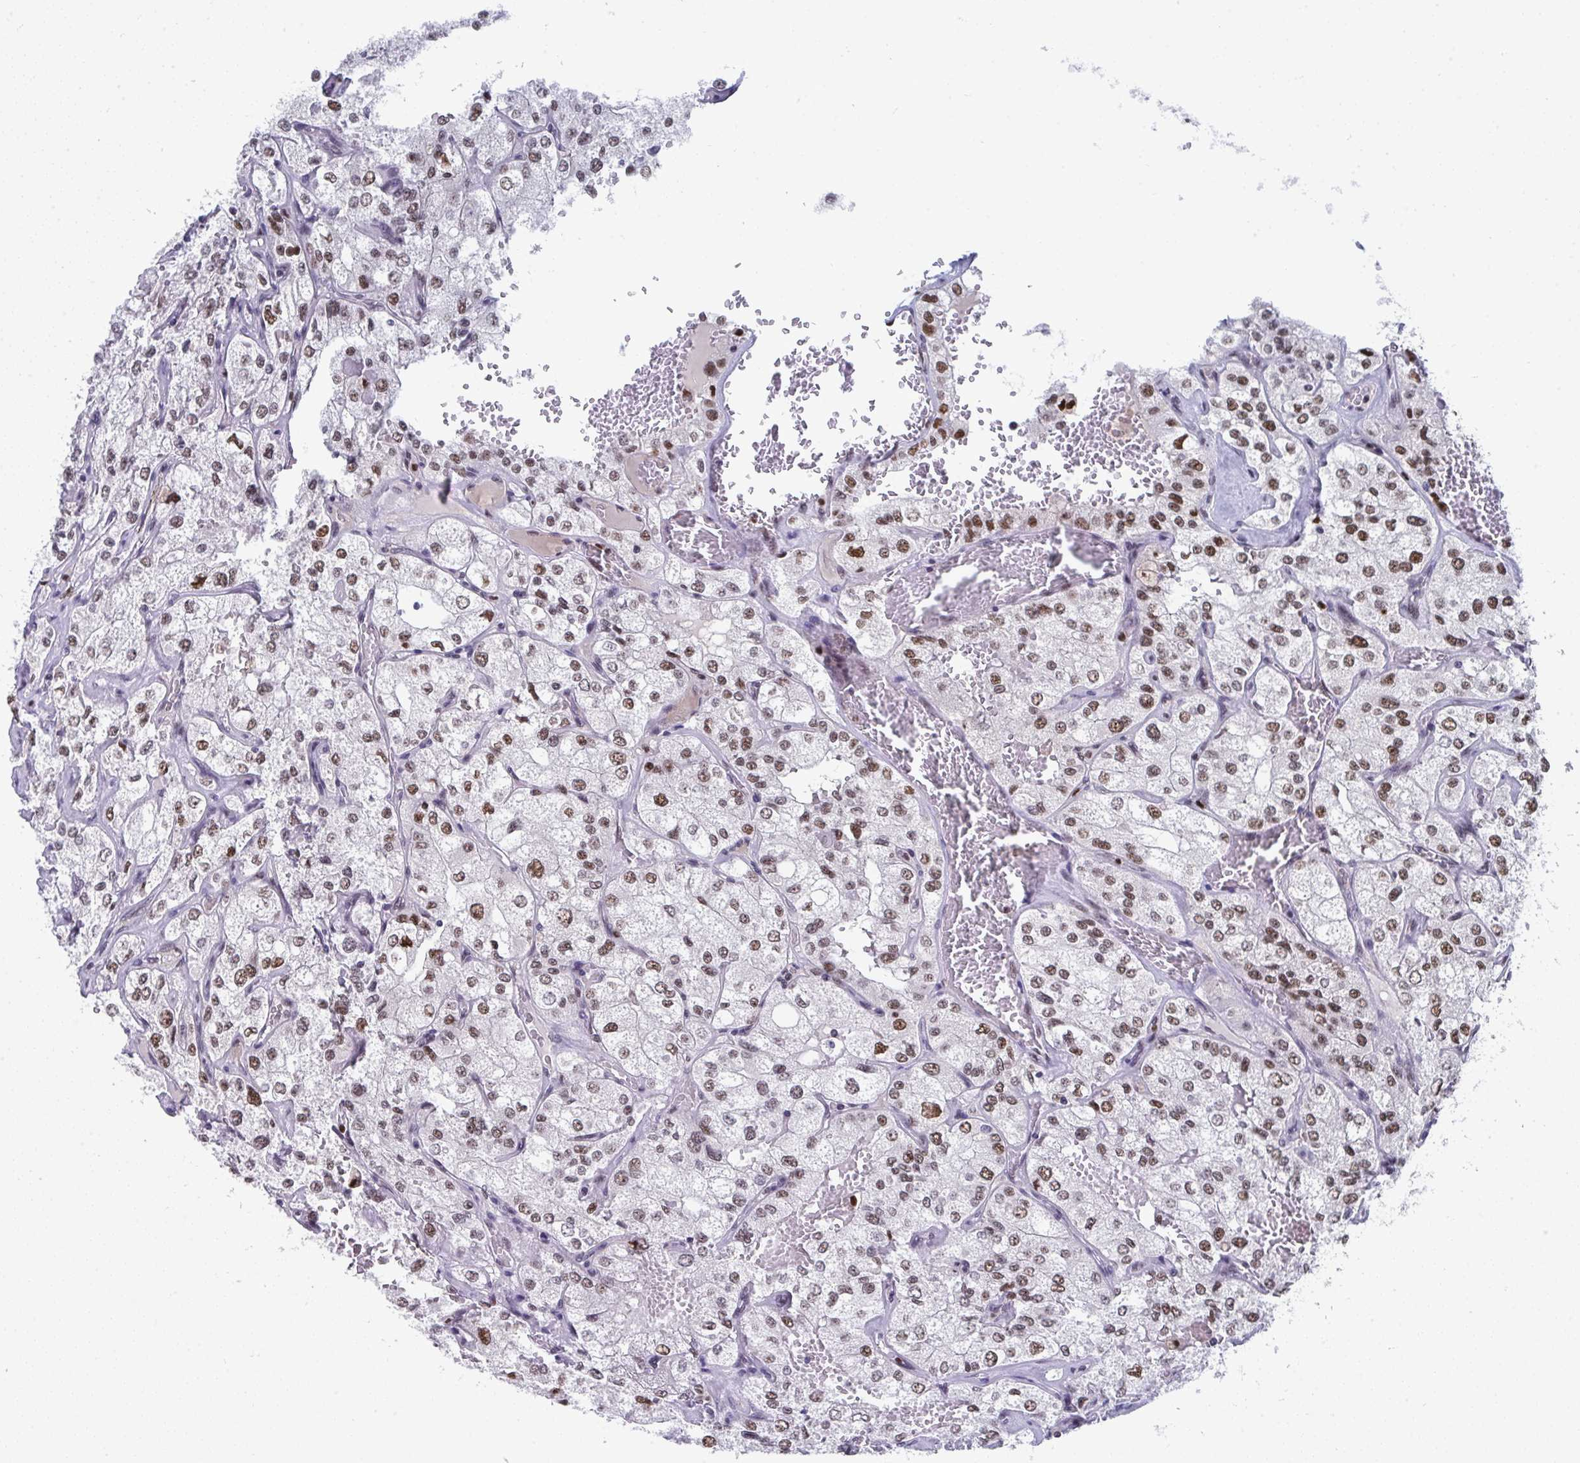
{"staining": {"intensity": "moderate", "quantity": "25%-75%", "location": "nuclear"}, "tissue": "renal cancer", "cell_type": "Tumor cells", "image_type": "cancer", "snomed": [{"axis": "morphology", "description": "Adenocarcinoma, NOS"}, {"axis": "topography", "description": "Kidney"}], "caption": "Immunohistochemistry photomicrograph of adenocarcinoma (renal) stained for a protein (brown), which displays medium levels of moderate nuclear positivity in approximately 25%-75% of tumor cells.", "gene": "JDP2", "patient": {"sex": "female", "age": 70}}